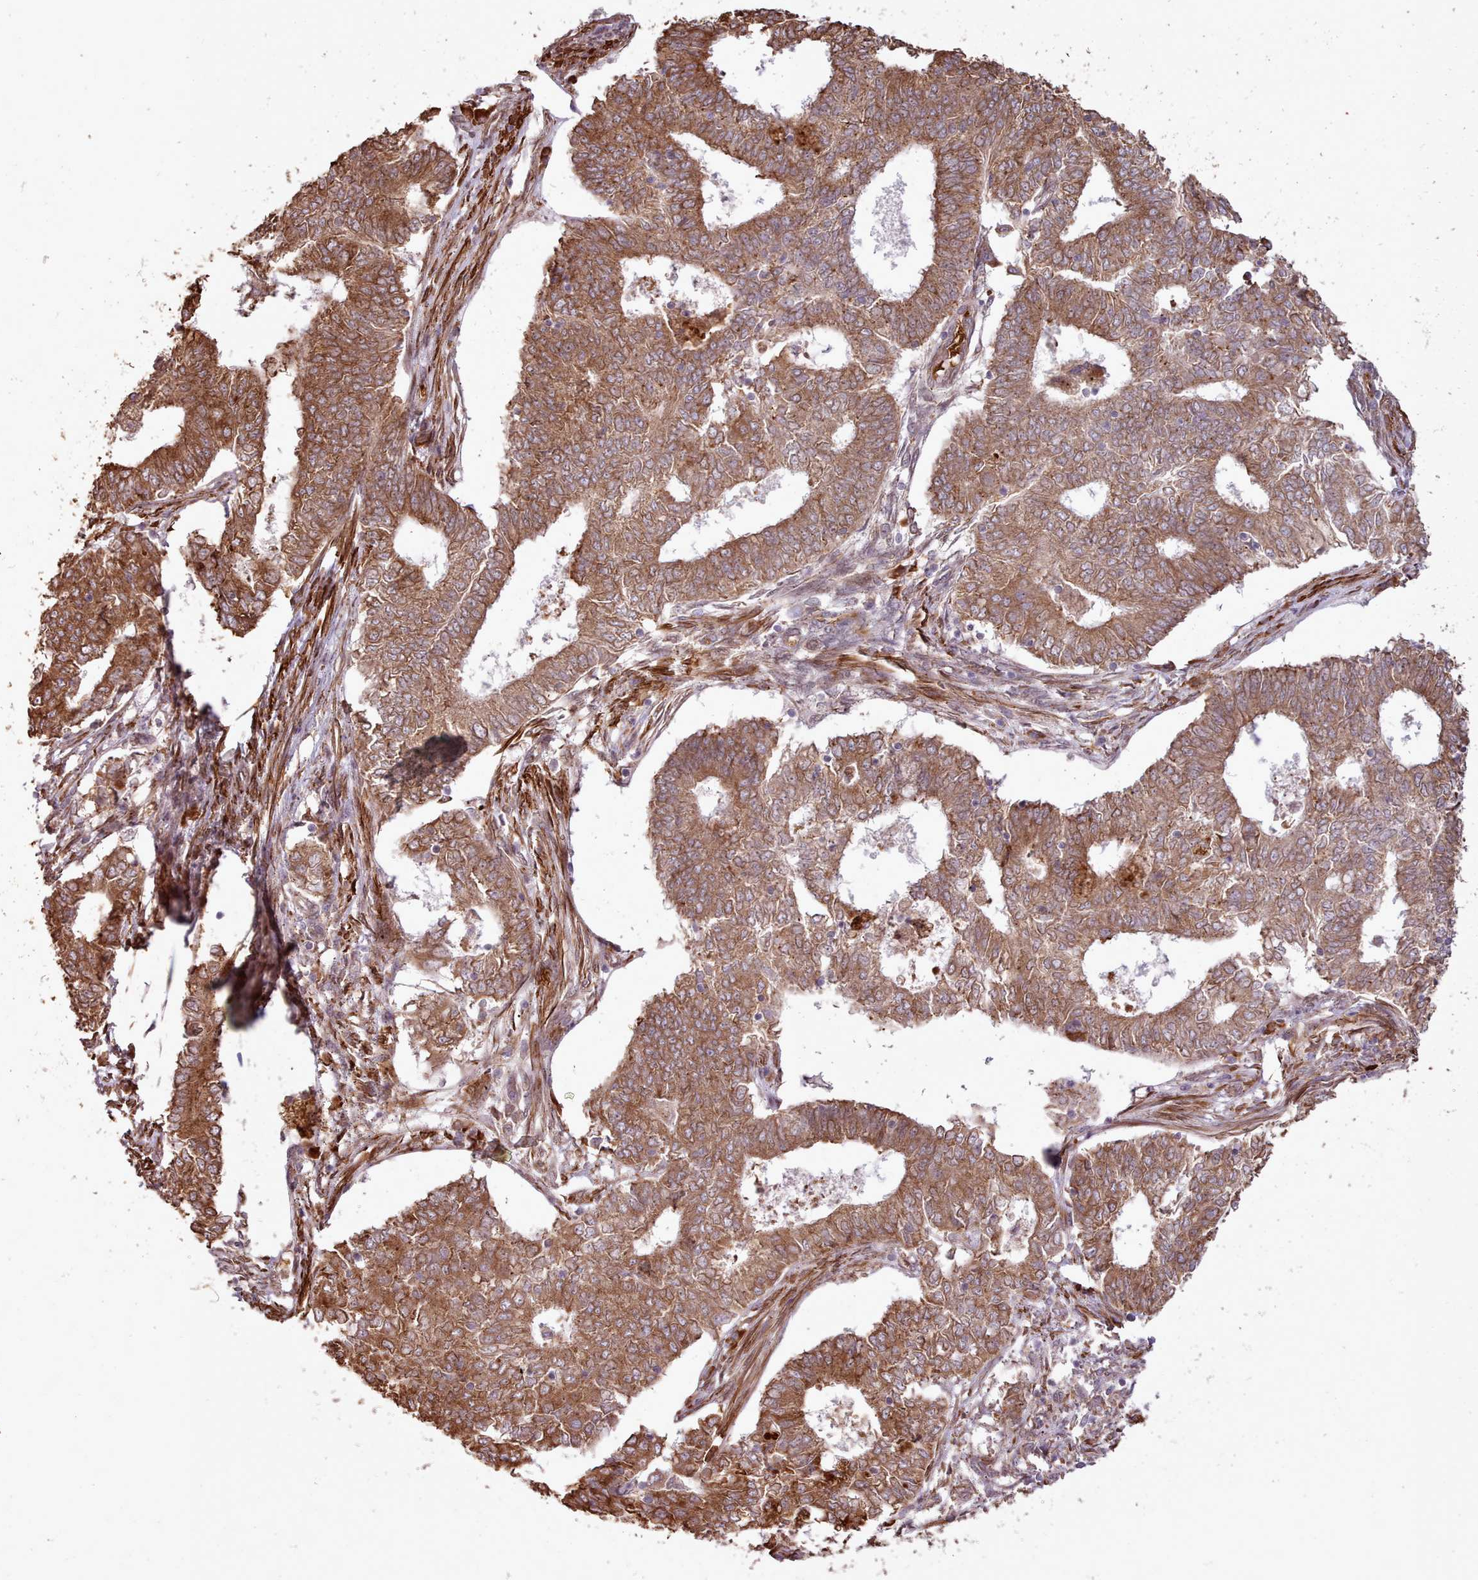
{"staining": {"intensity": "moderate", "quantity": ">75%", "location": "cytoplasmic/membranous"}, "tissue": "endometrial cancer", "cell_type": "Tumor cells", "image_type": "cancer", "snomed": [{"axis": "morphology", "description": "Adenocarcinoma, NOS"}, {"axis": "topography", "description": "Endometrium"}], "caption": "Protein staining reveals moderate cytoplasmic/membranous expression in approximately >75% of tumor cells in endometrial adenocarcinoma.", "gene": "CABP1", "patient": {"sex": "female", "age": 62}}